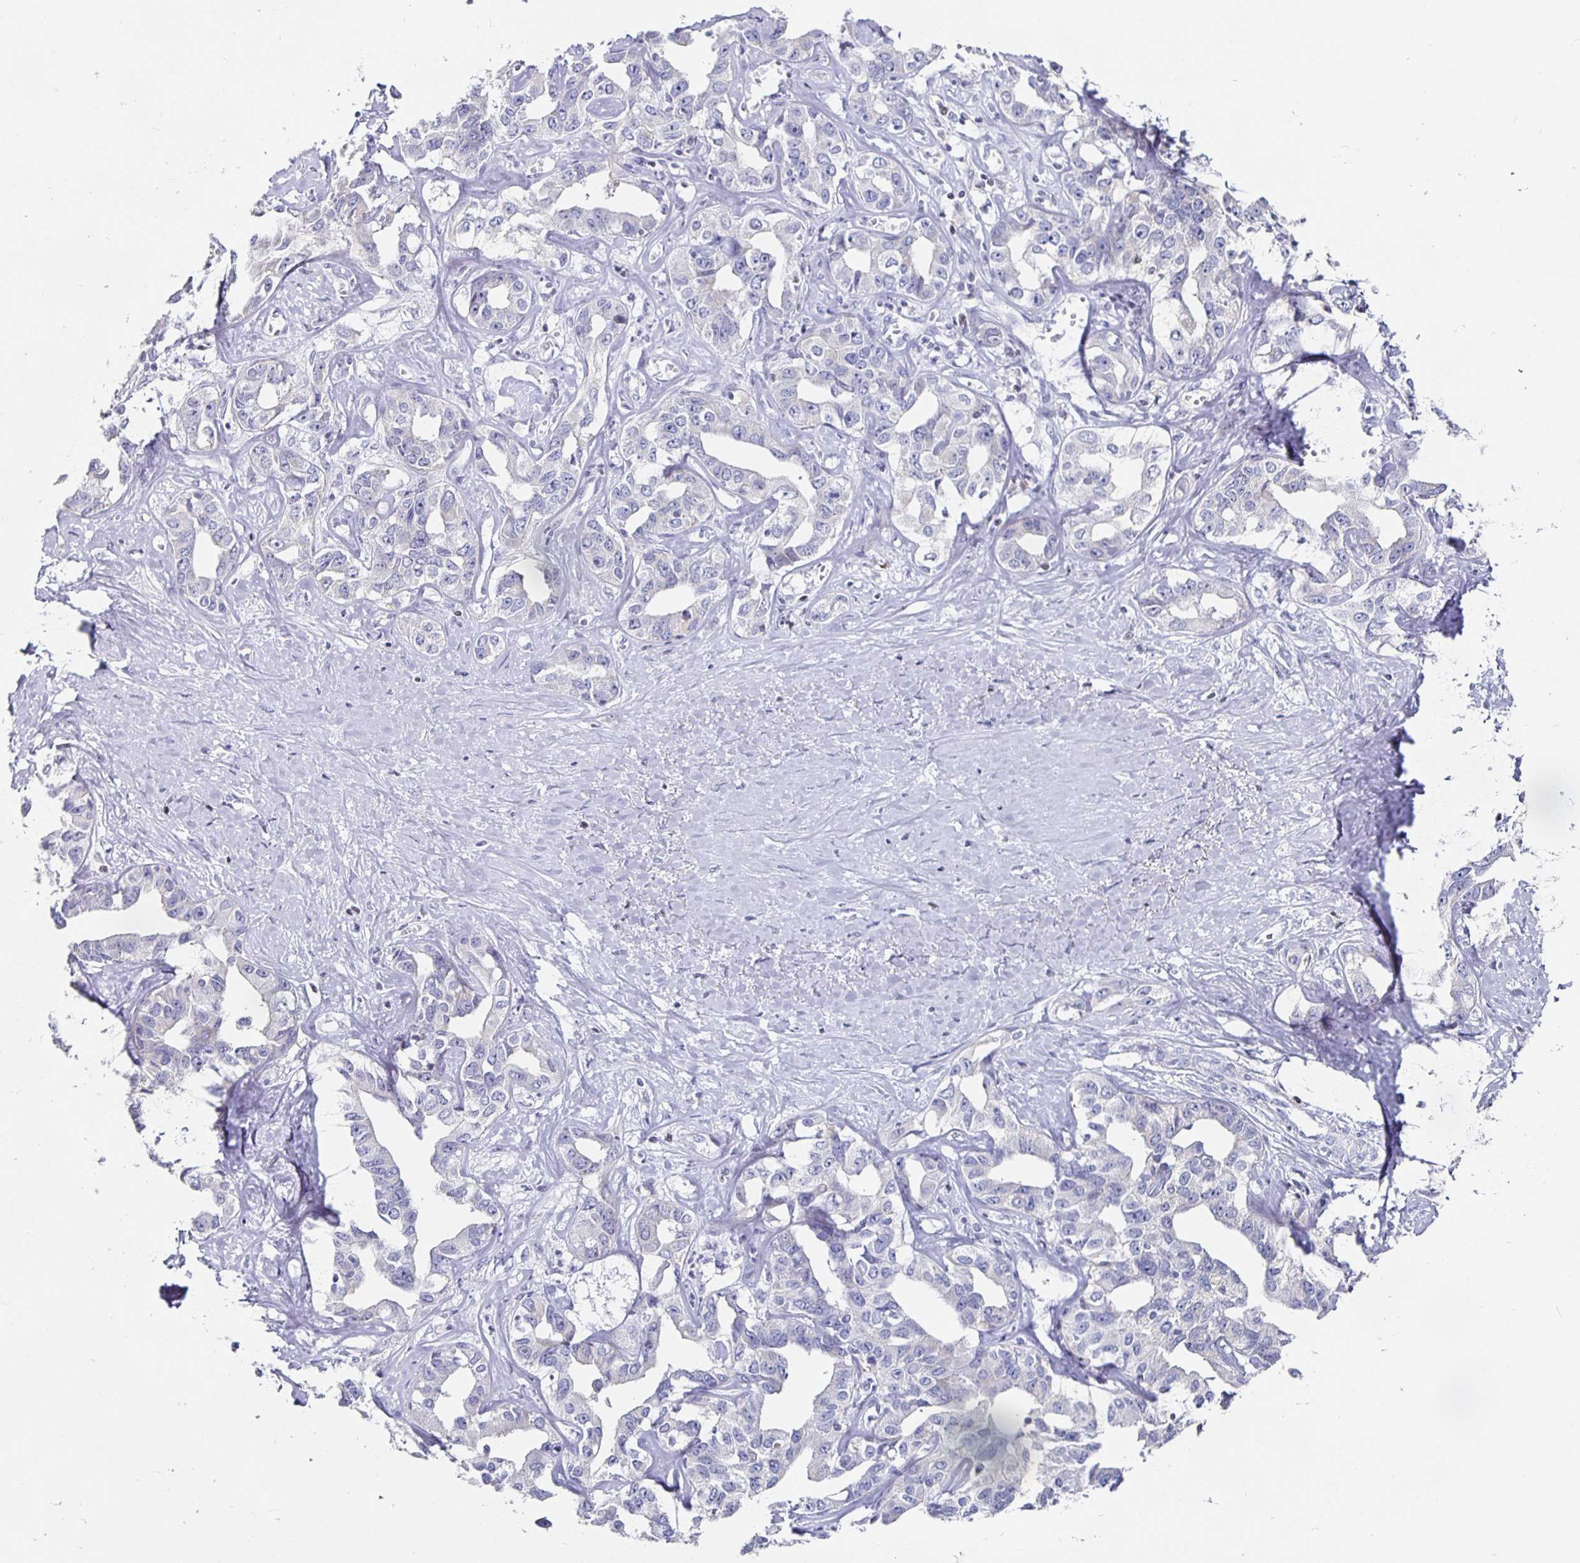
{"staining": {"intensity": "negative", "quantity": "none", "location": "none"}, "tissue": "liver cancer", "cell_type": "Tumor cells", "image_type": "cancer", "snomed": [{"axis": "morphology", "description": "Cholangiocarcinoma"}, {"axis": "topography", "description": "Liver"}], "caption": "Immunohistochemistry (IHC) histopathology image of neoplastic tissue: liver cancer stained with DAB (3,3'-diaminobenzidine) exhibits no significant protein staining in tumor cells.", "gene": "RUNX2", "patient": {"sex": "male", "age": 59}}